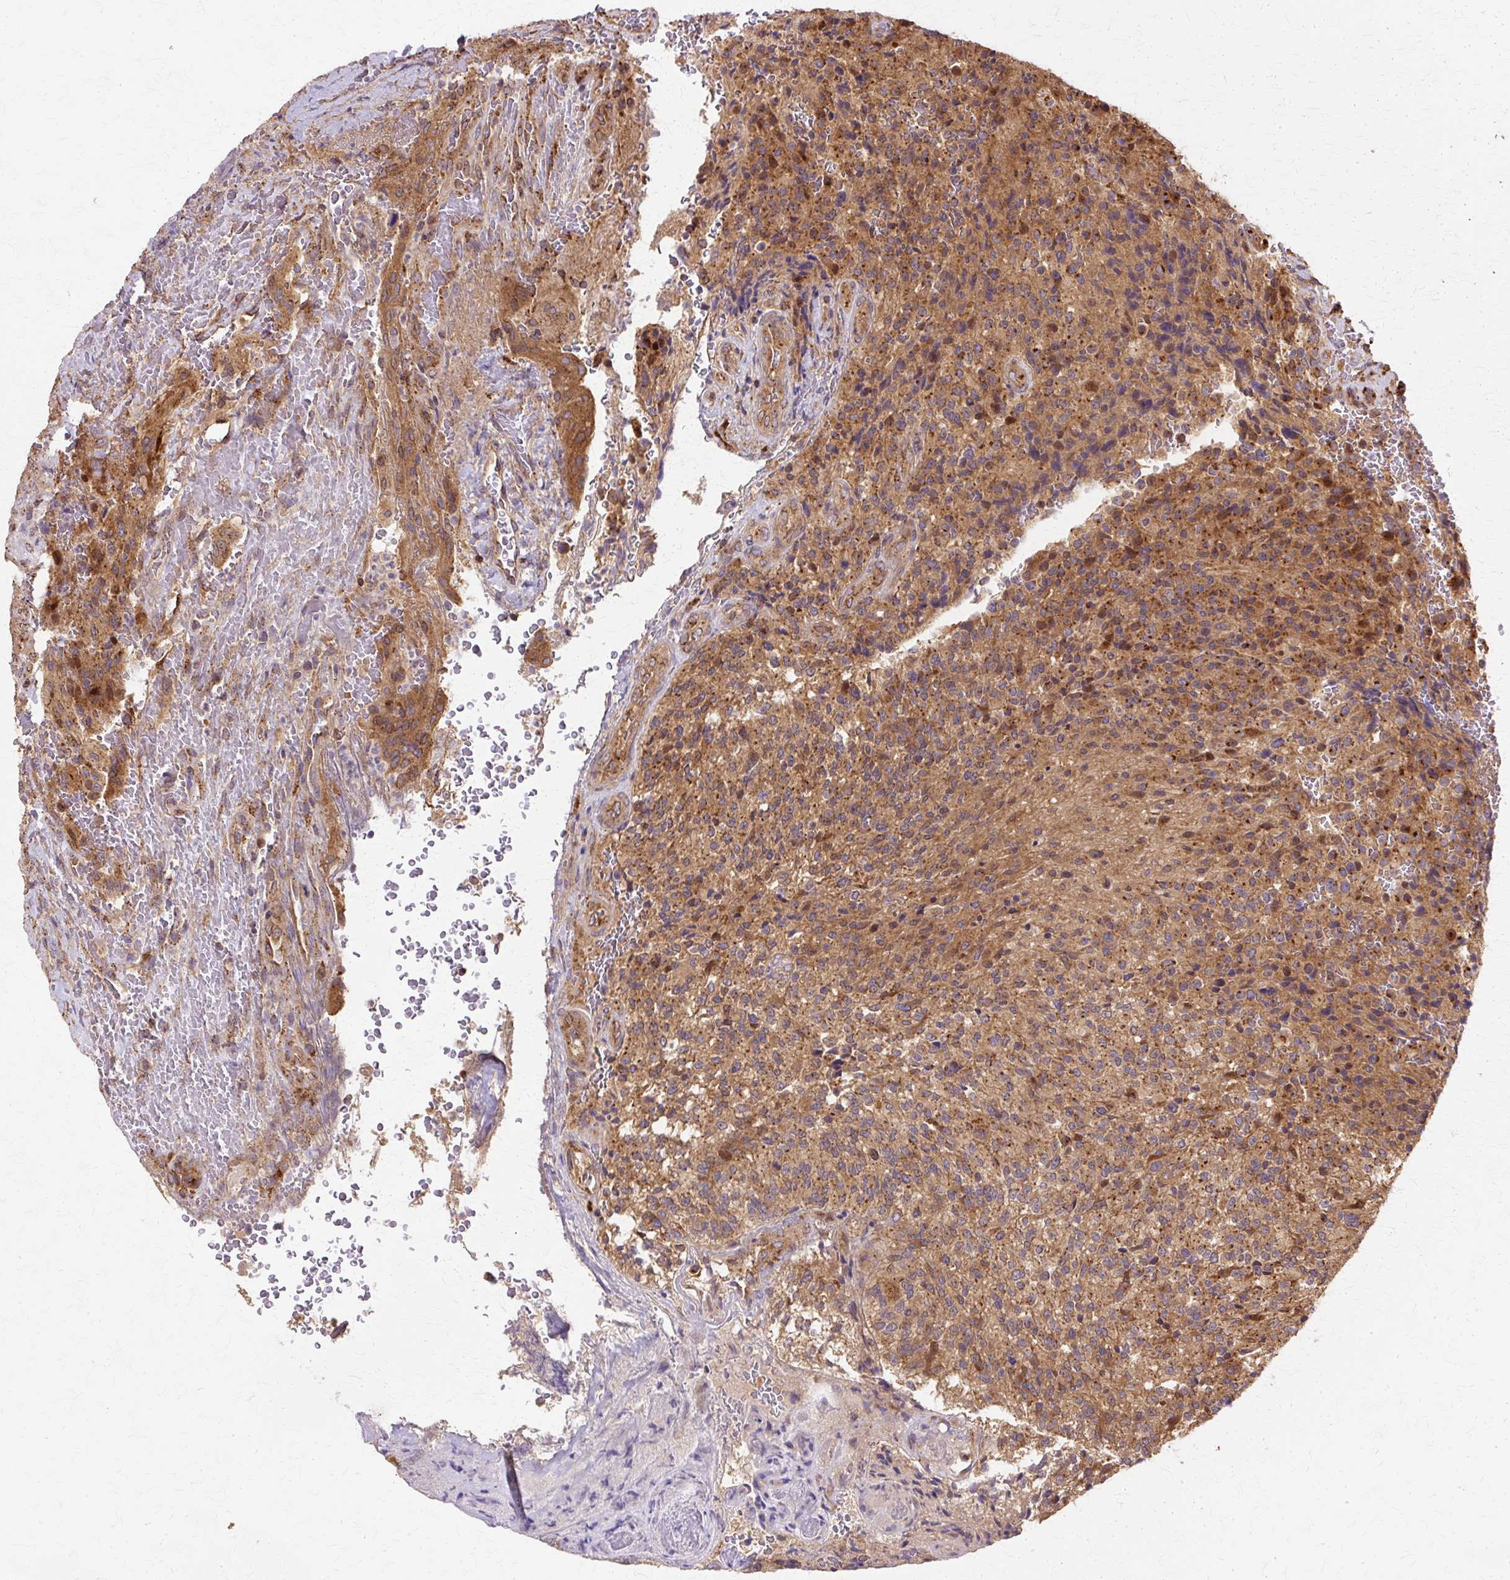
{"staining": {"intensity": "moderate", "quantity": ">75%", "location": "cytoplasmic/membranous"}, "tissue": "glioma", "cell_type": "Tumor cells", "image_type": "cancer", "snomed": [{"axis": "morphology", "description": "Normal tissue, NOS"}, {"axis": "morphology", "description": "Glioma, malignant, High grade"}, {"axis": "topography", "description": "Cerebral cortex"}], "caption": "Brown immunohistochemical staining in human glioma exhibits moderate cytoplasmic/membranous expression in about >75% of tumor cells.", "gene": "COPB1", "patient": {"sex": "male", "age": 56}}